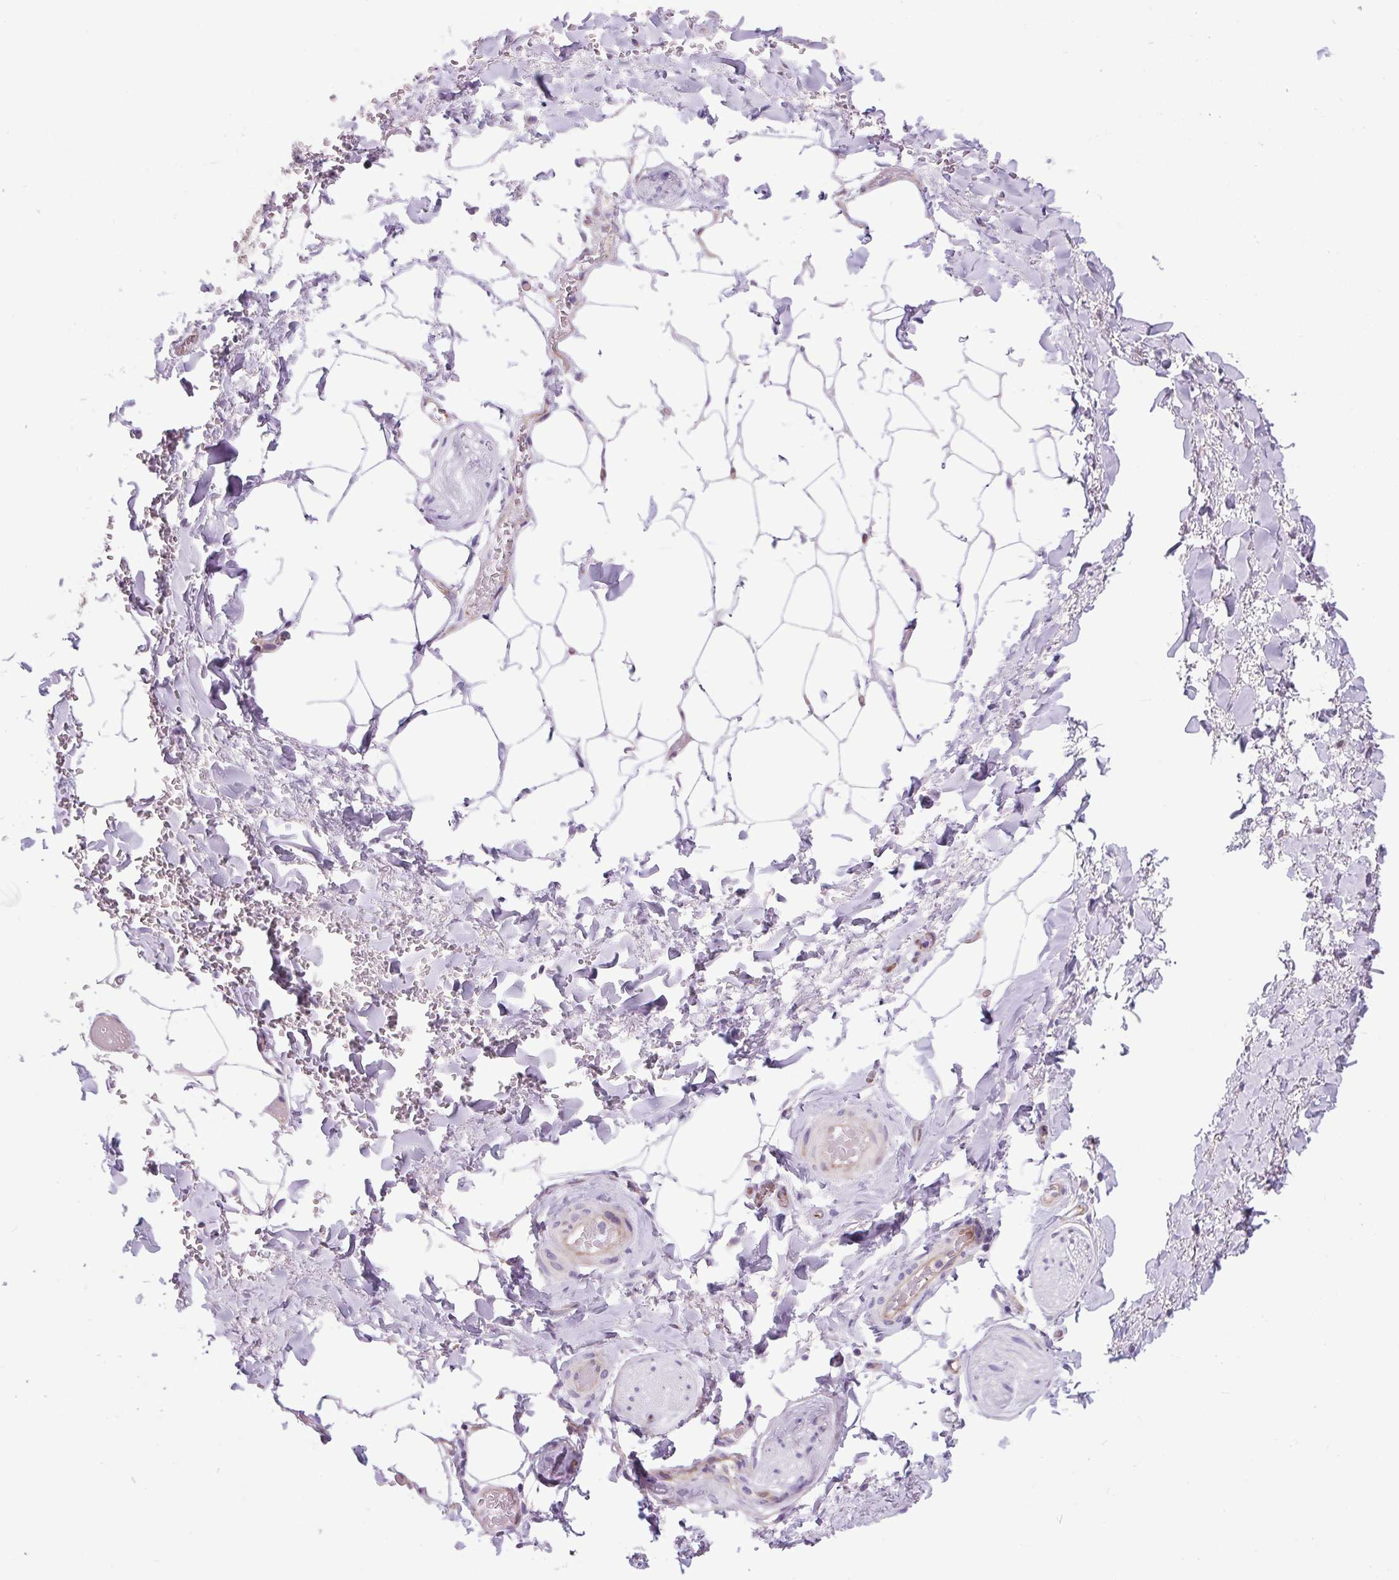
{"staining": {"intensity": "negative", "quantity": "none", "location": "none"}, "tissue": "adipose tissue", "cell_type": "Adipocytes", "image_type": "normal", "snomed": [{"axis": "morphology", "description": "Normal tissue, NOS"}, {"axis": "topography", "description": "Vagina"}, {"axis": "topography", "description": "Peripheral nerve tissue"}], "caption": "The image shows no staining of adipocytes in unremarkable adipose tissue. Brightfield microscopy of immunohistochemistry stained with DAB (3,3'-diaminobenzidine) (brown) and hematoxylin (blue), captured at high magnification.", "gene": "RNASE10", "patient": {"sex": "female", "age": 71}}